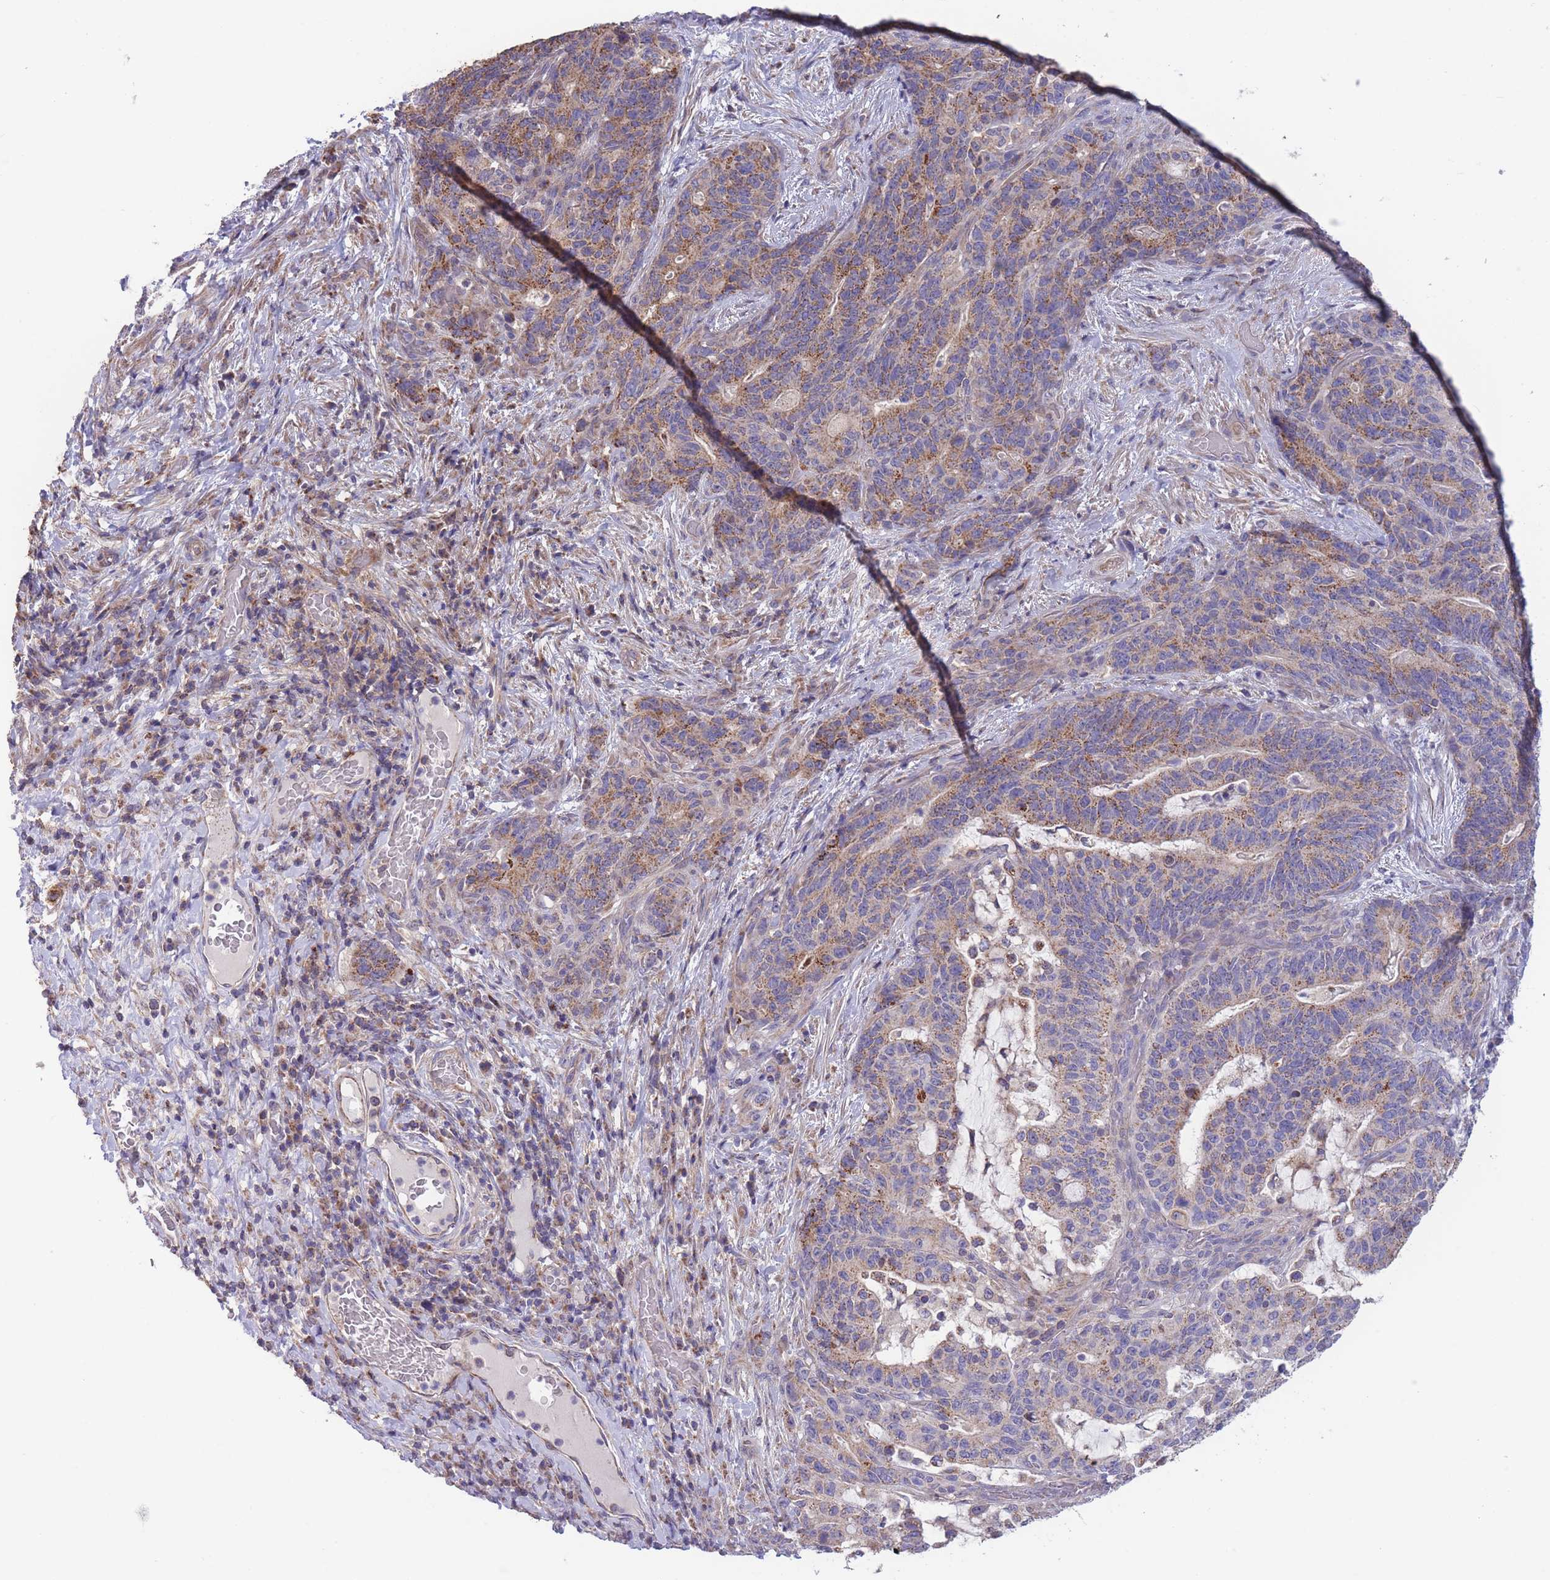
{"staining": {"intensity": "moderate", "quantity": "25%-75%", "location": "cytoplasmic/membranous"}, "tissue": "stomach cancer", "cell_type": "Tumor cells", "image_type": "cancer", "snomed": [{"axis": "morphology", "description": "Normal tissue, NOS"}, {"axis": "morphology", "description": "Adenocarcinoma, NOS"}, {"axis": "topography", "description": "Stomach"}], "caption": "Human stomach adenocarcinoma stained with a brown dye reveals moderate cytoplasmic/membranous positive staining in about 25%-75% of tumor cells.", "gene": "SLC25A42", "patient": {"sex": "female", "age": 64}}